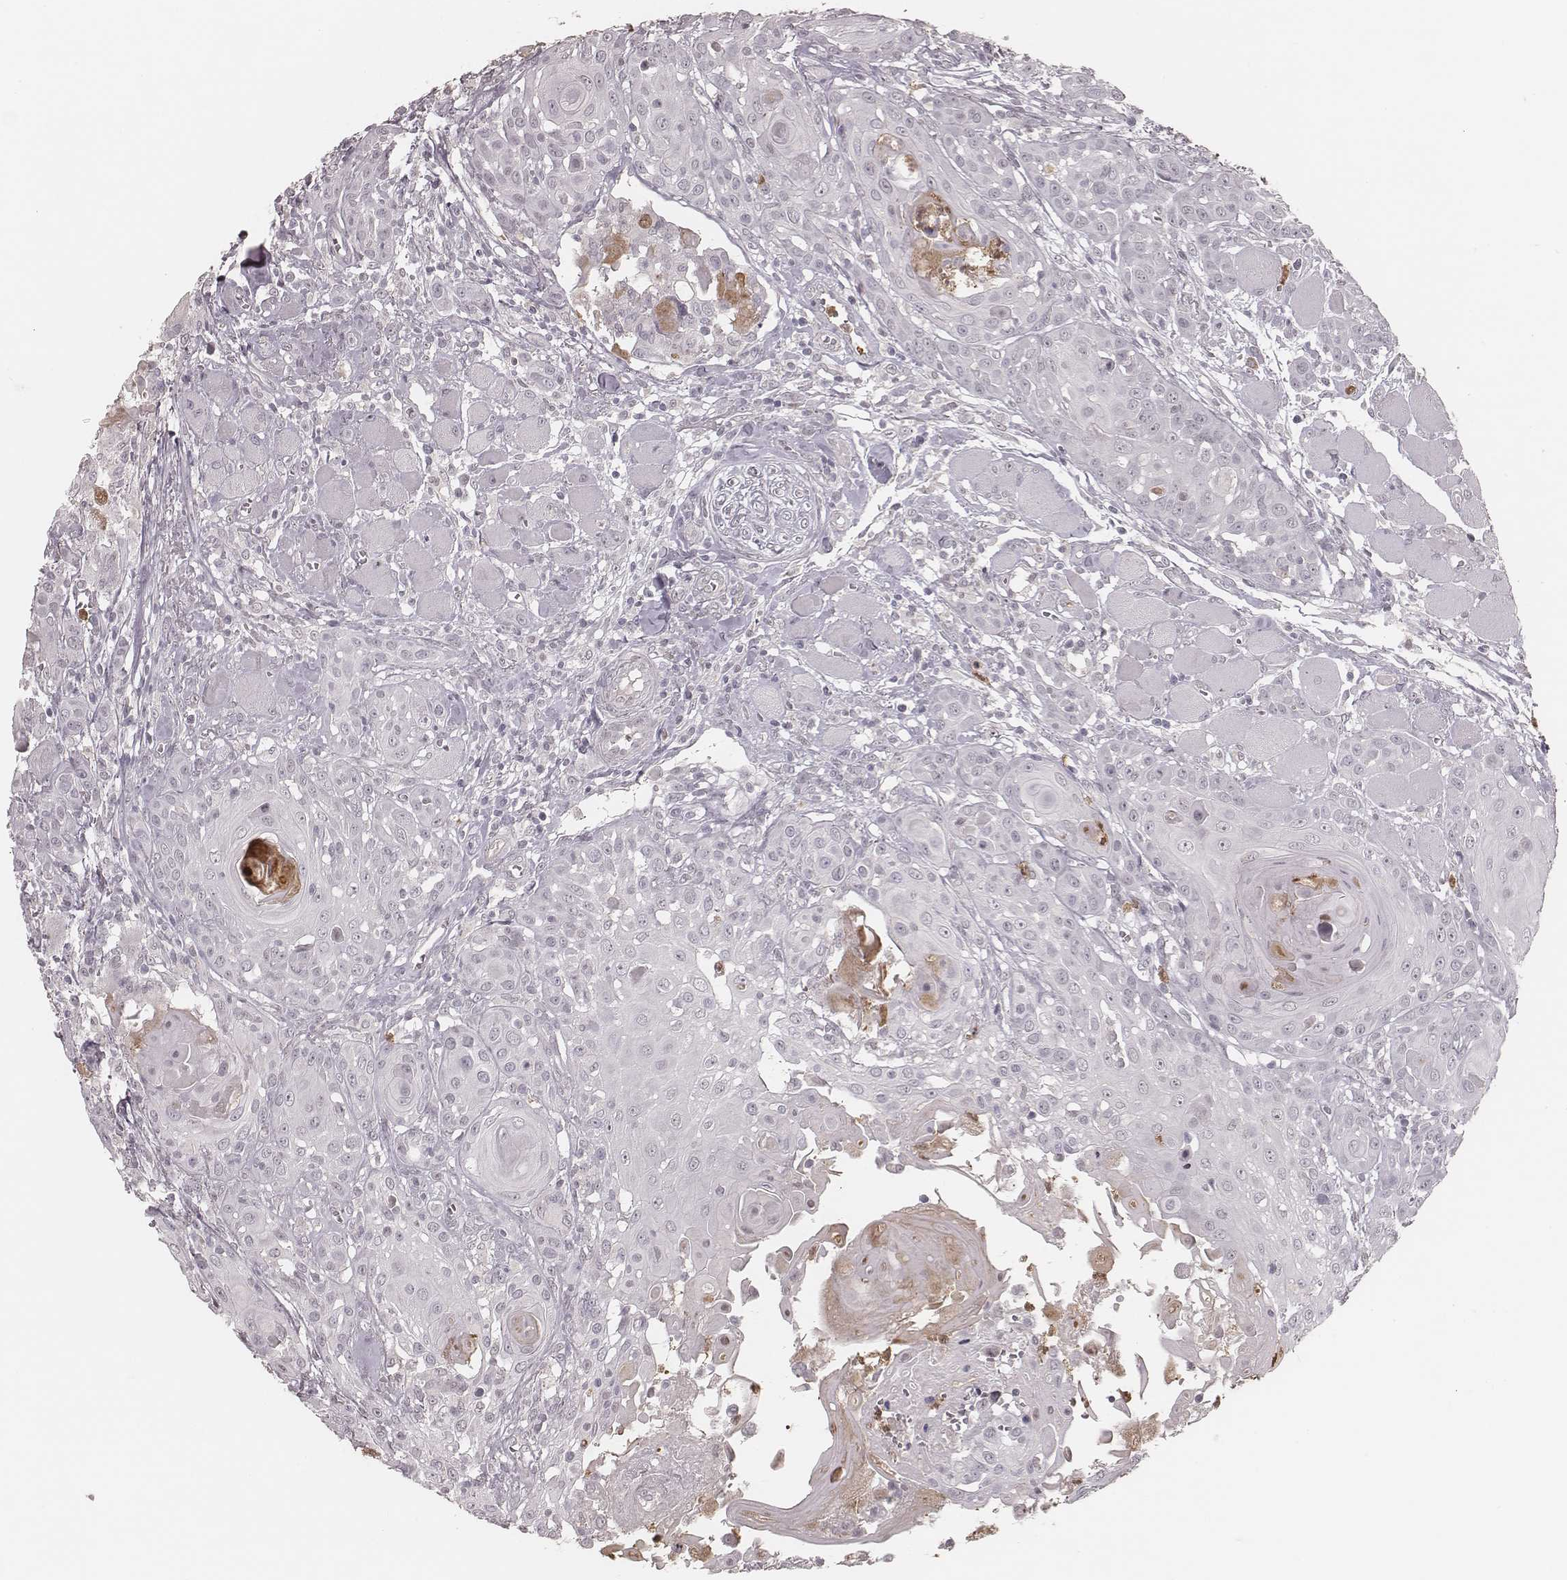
{"staining": {"intensity": "negative", "quantity": "none", "location": "none"}, "tissue": "head and neck cancer", "cell_type": "Tumor cells", "image_type": "cancer", "snomed": [{"axis": "morphology", "description": "Squamous cell carcinoma, NOS"}, {"axis": "topography", "description": "Head-Neck"}], "caption": "IHC of human head and neck squamous cell carcinoma shows no staining in tumor cells. (Immunohistochemistry, brightfield microscopy, high magnification).", "gene": "KITLG", "patient": {"sex": "female", "age": 80}}